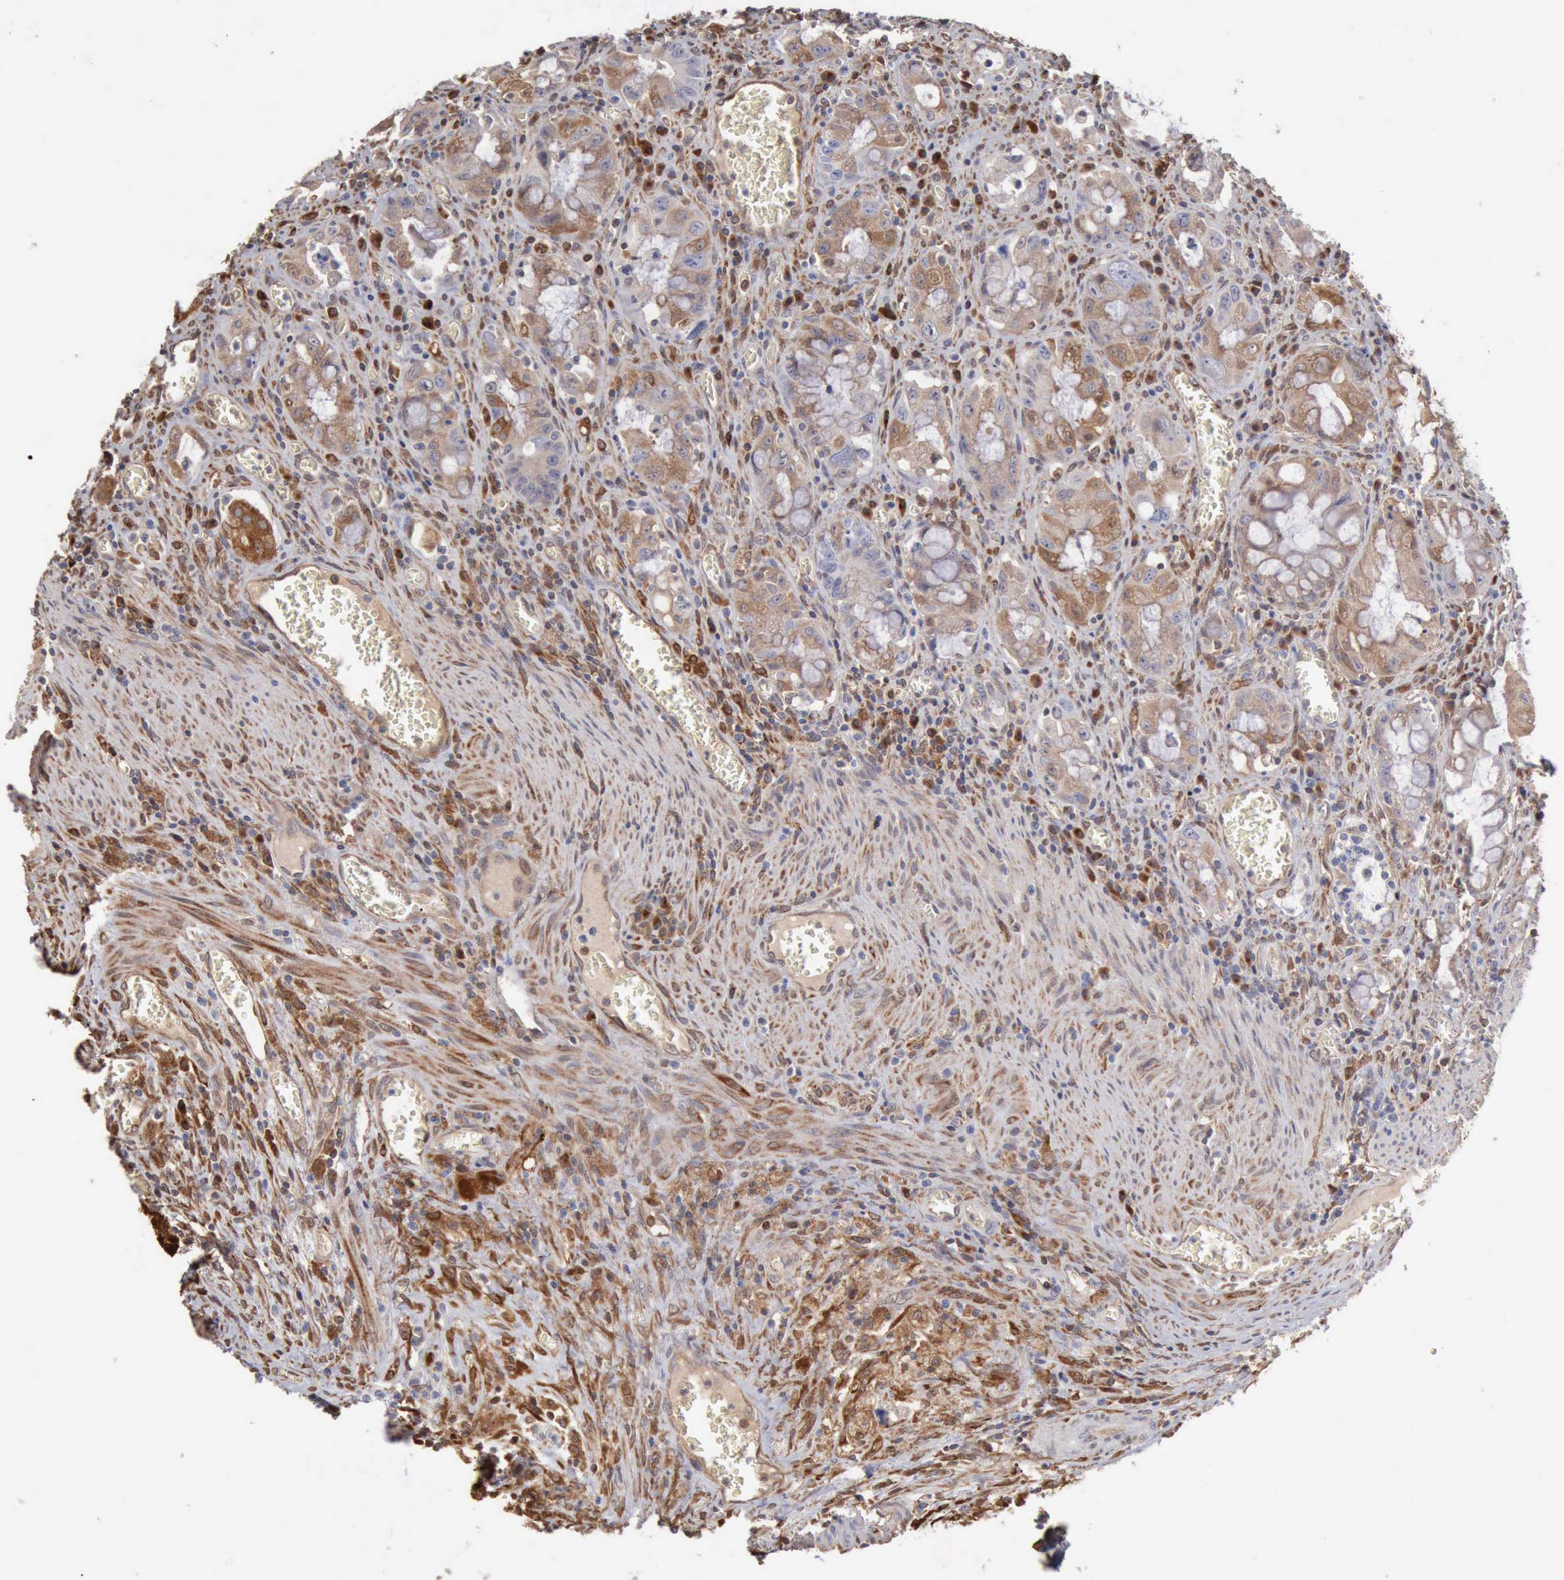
{"staining": {"intensity": "moderate", "quantity": ">75%", "location": "cytoplasmic/membranous"}, "tissue": "colorectal cancer", "cell_type": "Tumor cells", "image_type": "cancer", "snomed": [{"axis": "morphology", "description": "Adenocarcinoma, NOS"}, {"axis": "topography", "description": "Rectum"}], "caption": "Immunohistochemical staining of human colorectal adenocarcinoma reveals medium levels of moderate cytoplasmic/membranous protein expression in approximately >75% of tumor cells.", "gene": "APOL2", "patient": {"sex": "male", "age": 70}}